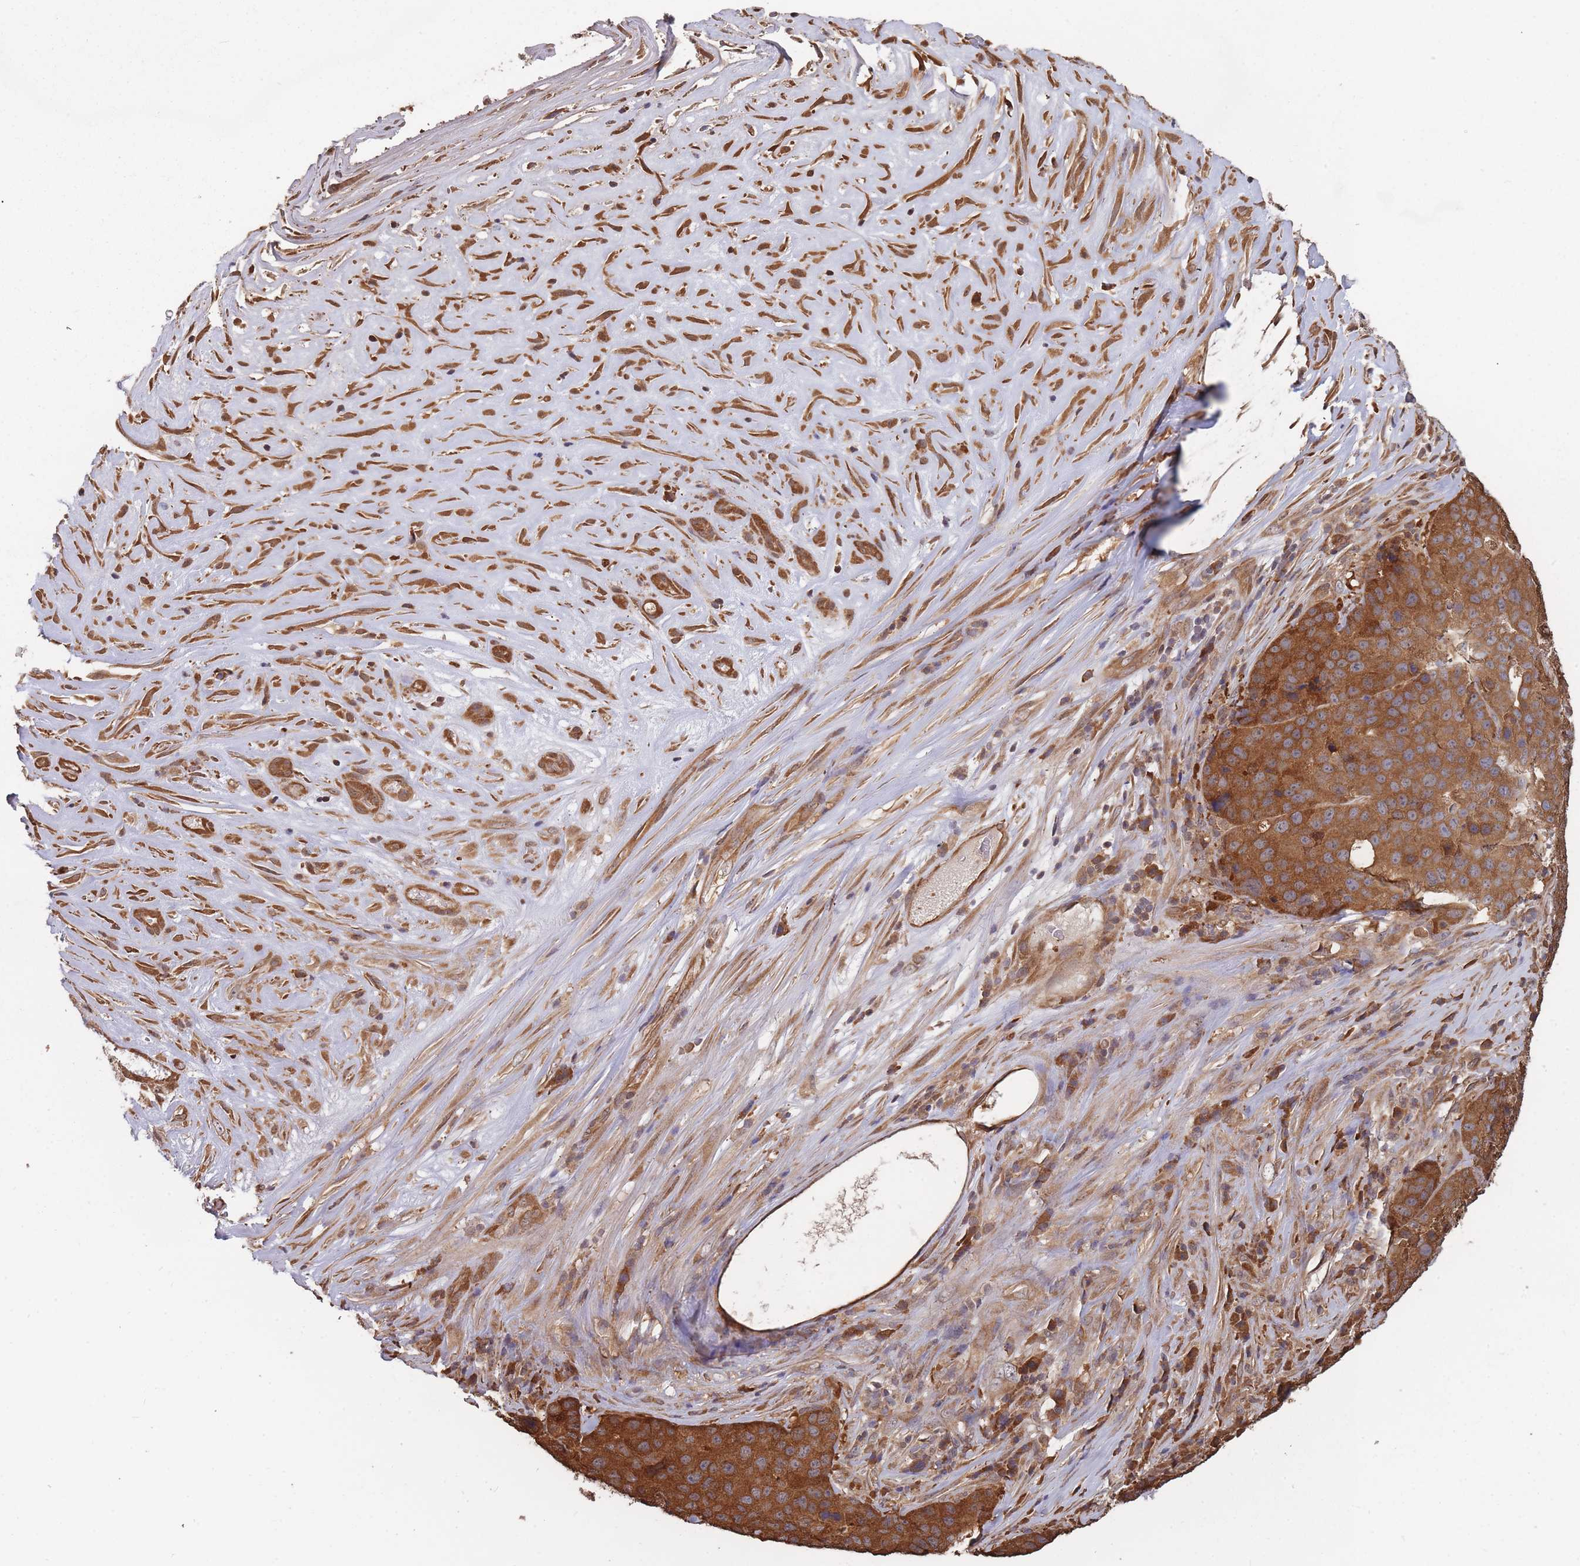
{"staining": {"intensity": "strong", "quantity": ">75%", "location": "cytoplasmic/membranous"}, "tissue": "stomach cancer", "cell_type": "Tumor cells", "image_type": "cancer", "snomed": [{"axis": "morphology", "description": "Adenocarcinoma, NOS"}, {"axis": "topography", "description": "Stomach"}], "caption": "An immunohistochemistry (IHC) photomicrograph of neoplastic tissue is shown. Protein staining in brown highlights strong cytoplasmic/membranous positivity in stomach cancer within tumor cells. (Stains: DAB in brown, nuclei in blue, Microscopy: brightfield microscopy at high magnification).", "gene": "ARL13B", "patient": {"sex": "male", "age": 71}}